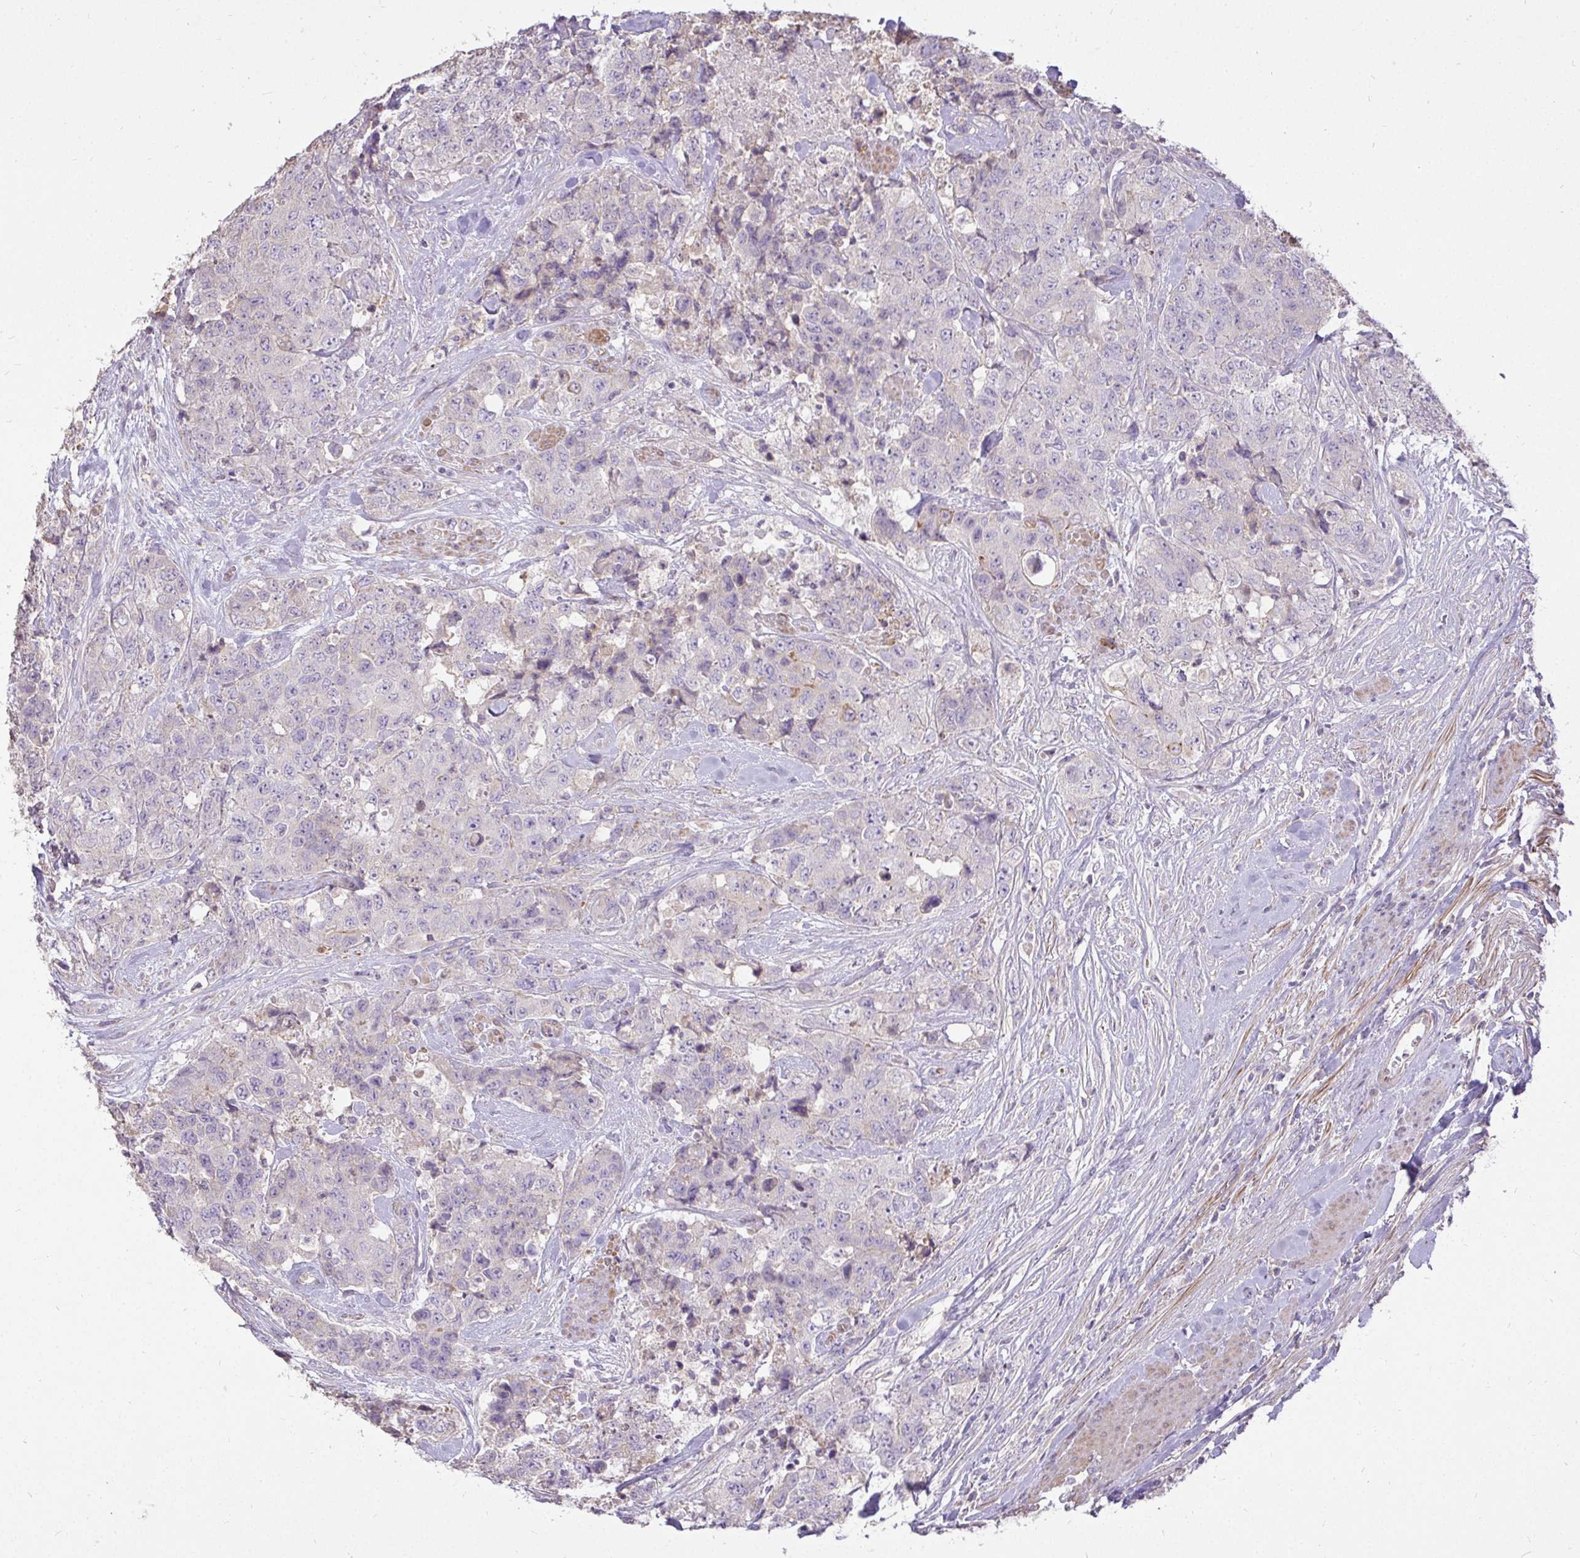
{"staining": {"intensity": "negative", "quantity": "none", "location": "none"}, "tissue": "urothelial cancer", "cell_type": "Tumor cells", "image_type": "cancer", "snomed": [{"axis": "morphology", "description": "Urothelial carcinoma, High grade"}, {"axis": "topography", "description": "Urinary bladder"}], "caption": "High-grade urothelial carcinoma stained for a protein using IHC exhibits no expression tumor cells.", "gene": "STRIP1", "patient": {"sex": "female", "age": 78}}